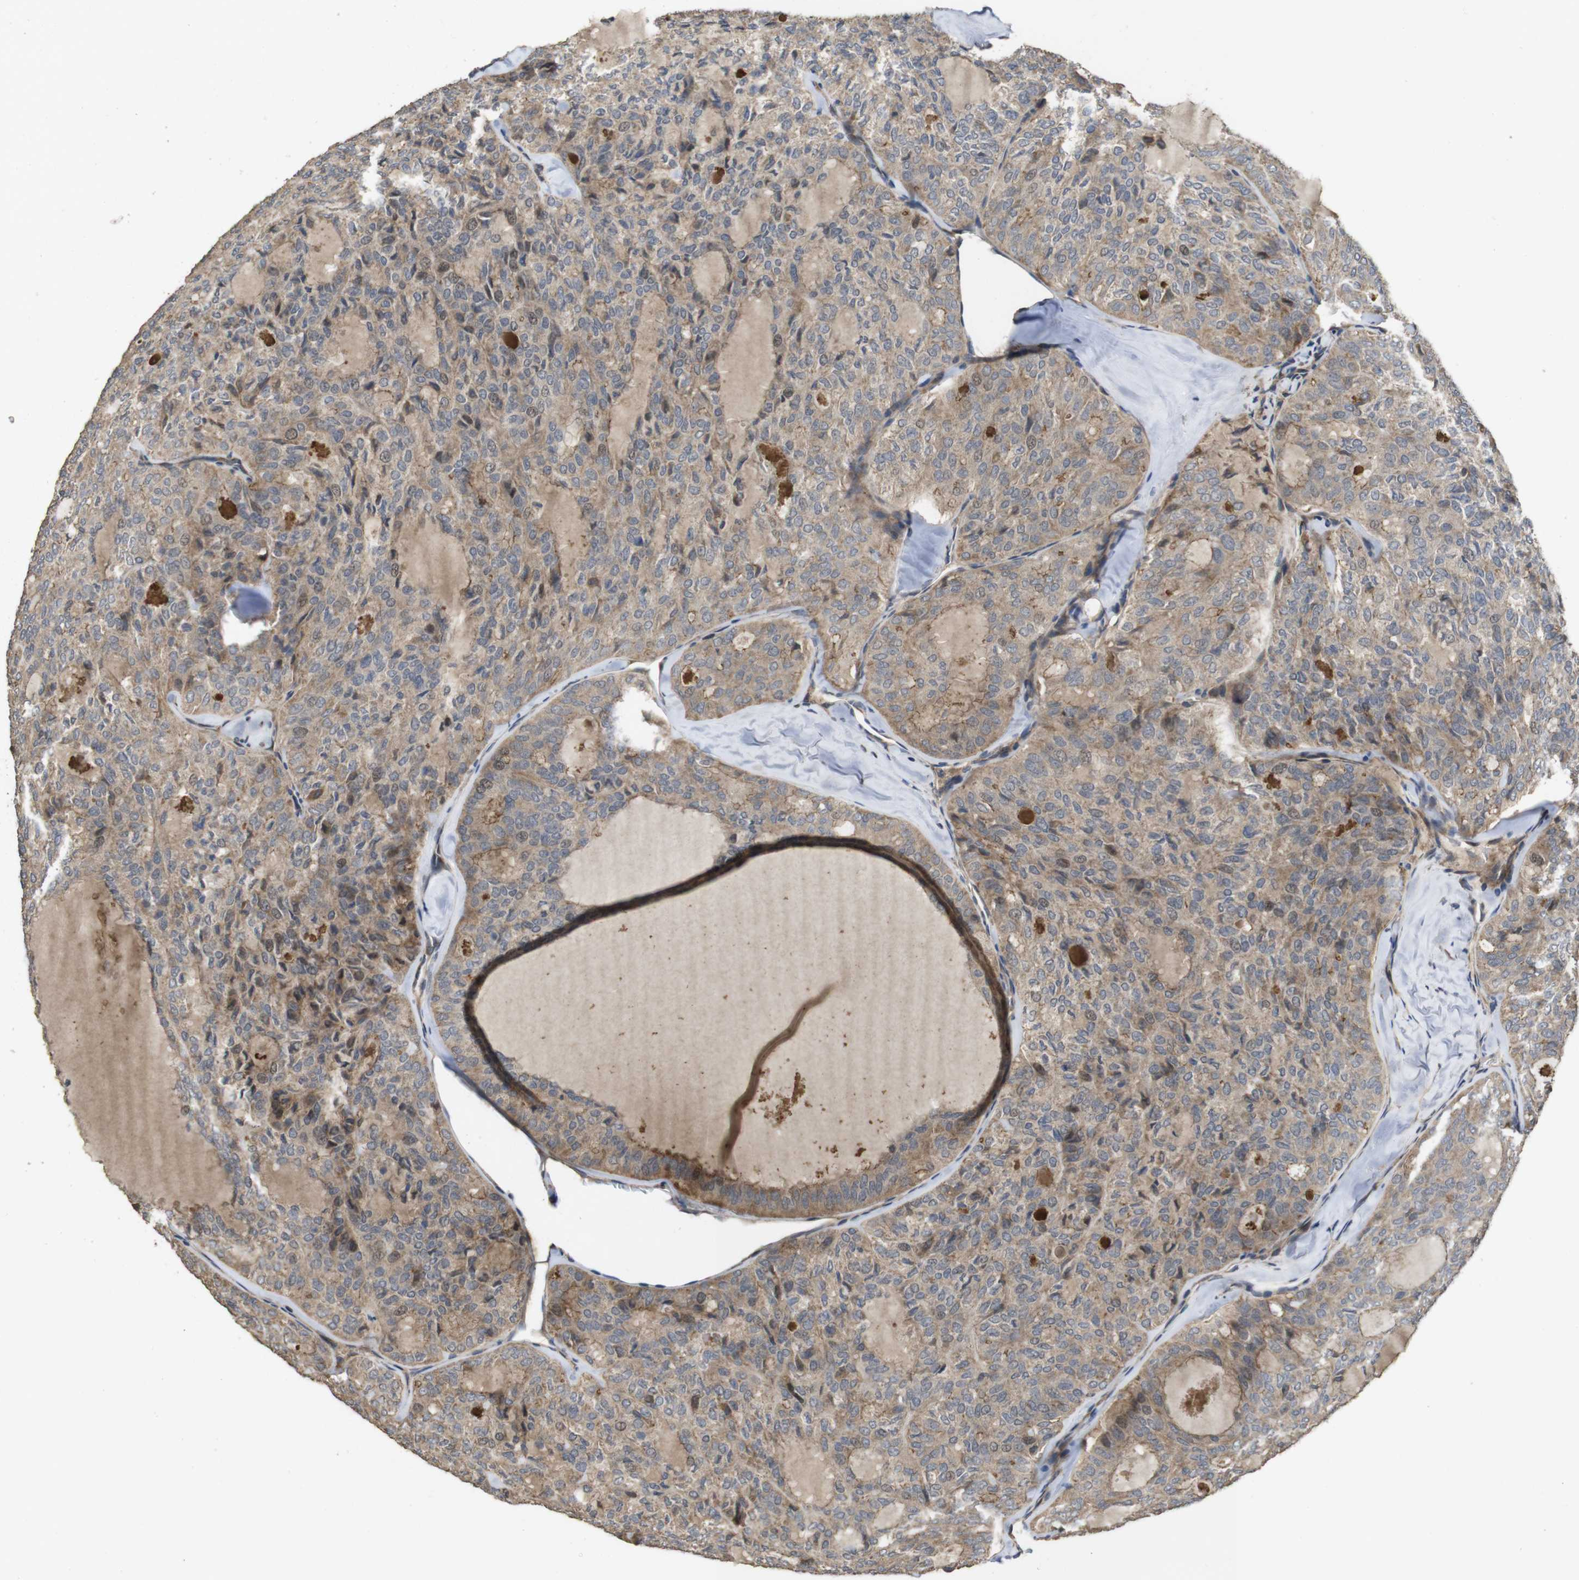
{"staining": {"intensity": "weak", "quantity": ">75%", "location": "cytoplasmic/membranous,nuclear"}, "tissue": "thyroid cancer", "cell_type": "Tumor cells", "image_type": "cancer", "snomed": [{"axis": "morphology", "description": "Follicular adenoma carcinoma, NOS"}, {"axis": "topography", "description": "Thyroid gland"}], "caption": "Human thyroid cancer (follicular adenoma carcinoma) stained with a protein marker shows weak staining in tumor cells.", "gene": "PCDHB10", "patient": {"sex": "male", "age": 75}}